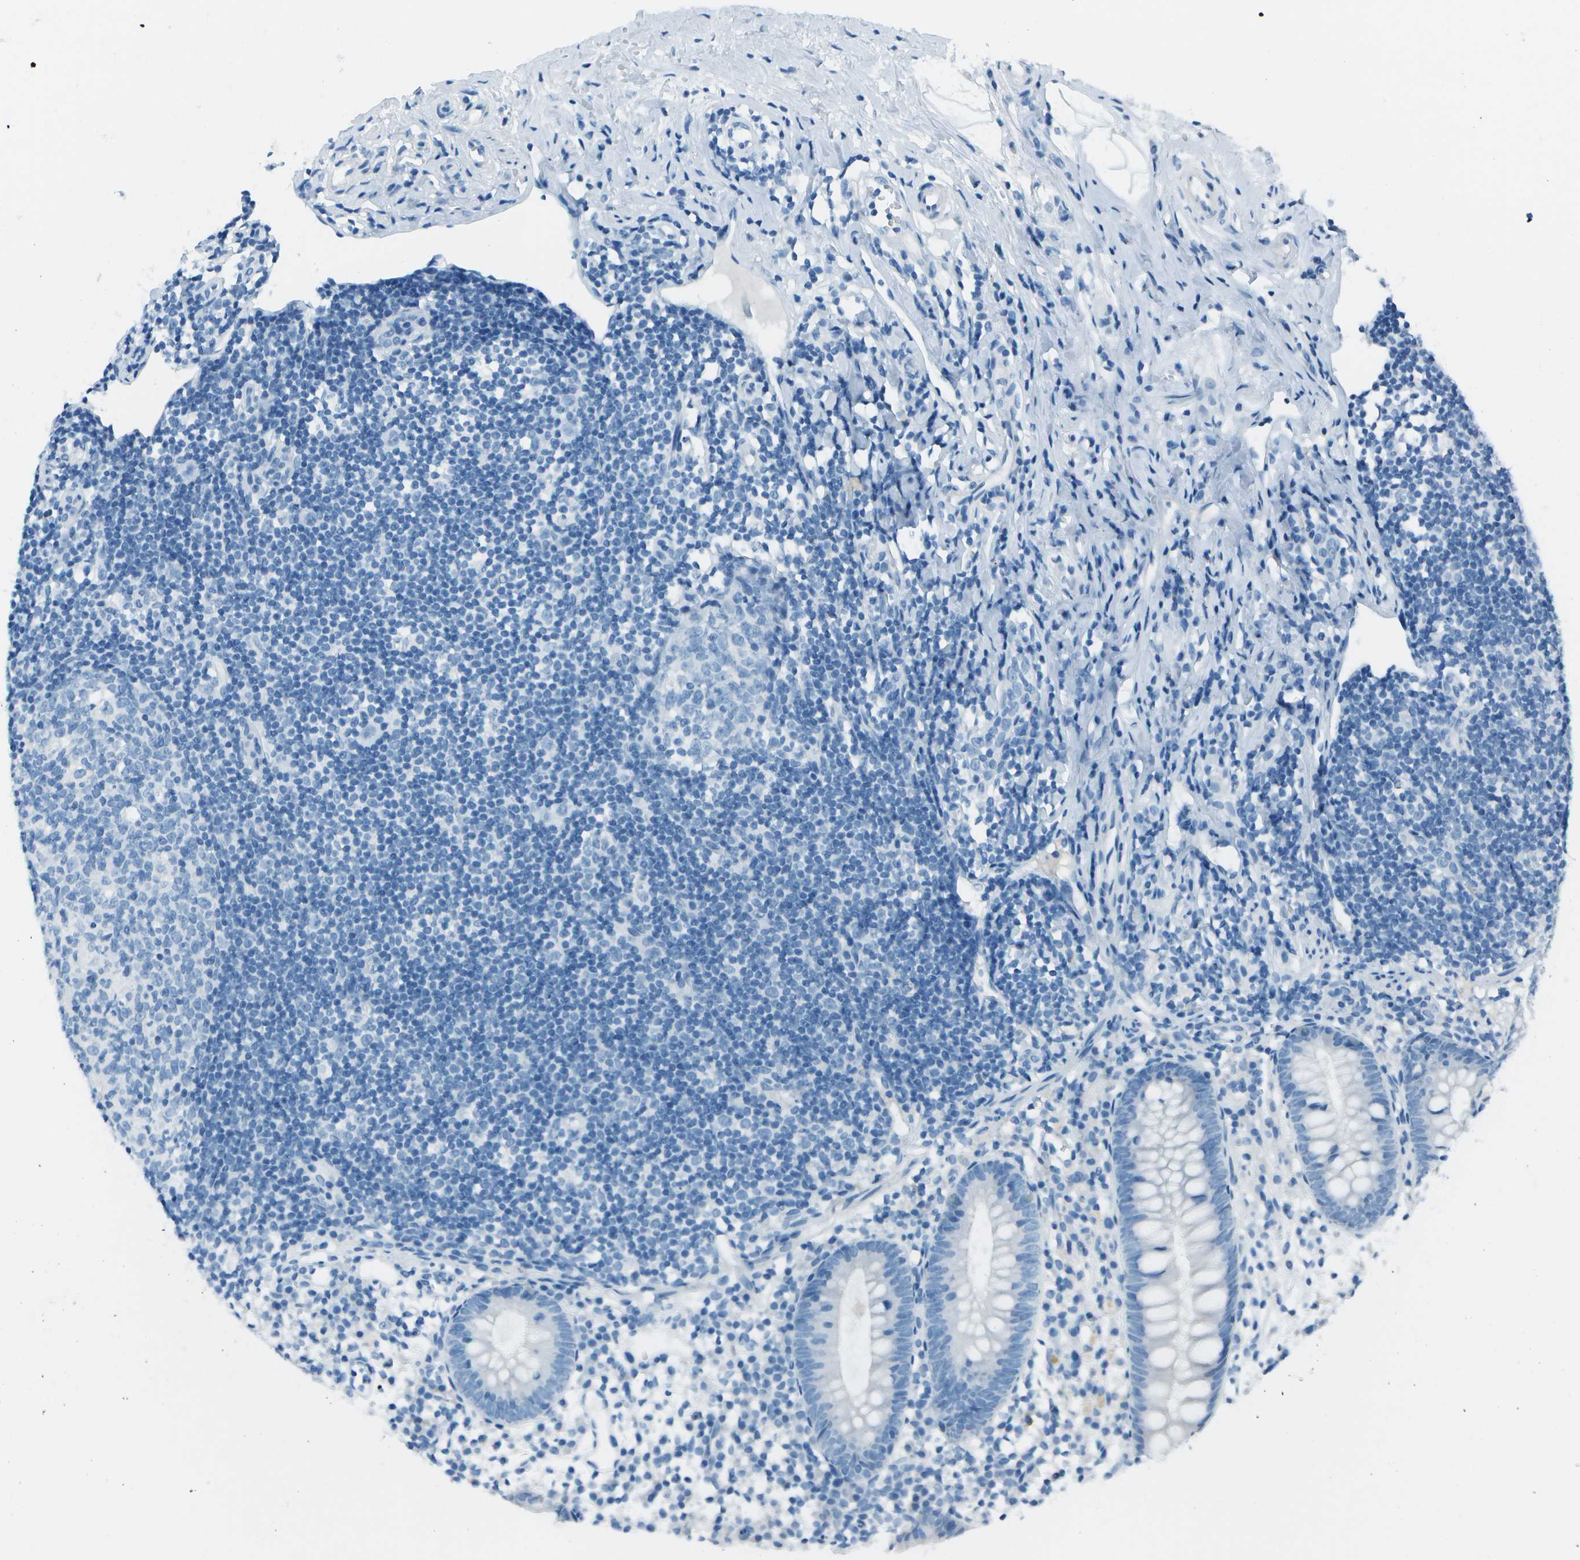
{"staining": {"intensity": "negative", "quantity": "none", "location": "none"}, "tissue": "appendix", "cell_type": "Glandular cells", "image_type": "normal", "snomed": [{"axis": "morphology", "description": "Normal tissue, NOS"}, {"axis": "topography", "description": "Appendix"}], "caption": "This is an immunohistochemistry (IHC) histopathology image of benign appendix. There is no expression in glandular cells.", "gene": "FGF1", "patient": {"sex": "female", "age": 20}}